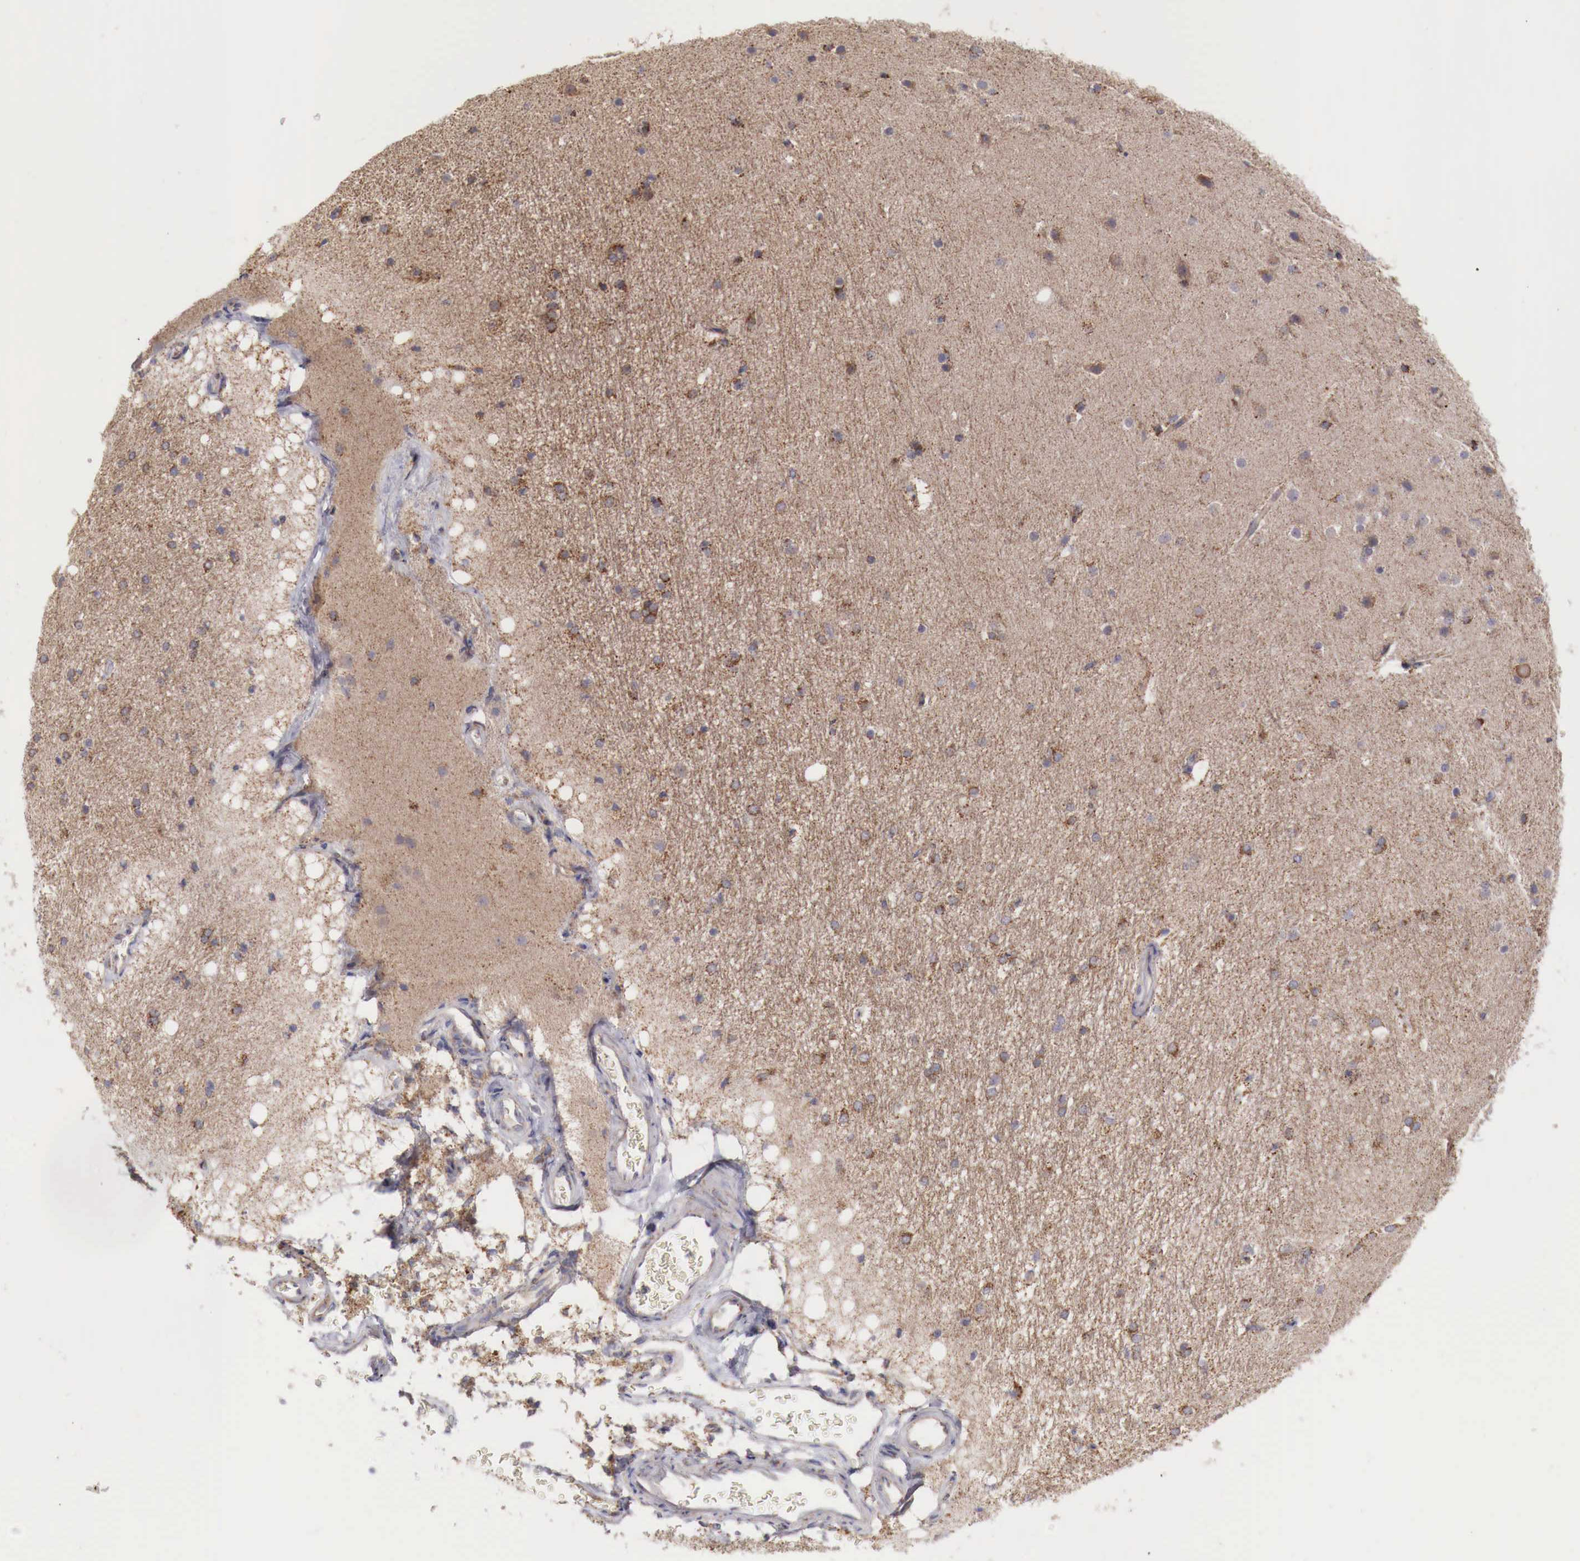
{"staining": {"intensity": "weak", "quantity": ">75%", "location": "cytoplasmic/membranous"}, "tissue": "cerebral cortex", "cell_type": "Endothelial cells", "image_type": "normal", "snomed": [{"axis": "morphology", "description": "Normal tissue, NOS"}, {"axis": "topography", "description": "Cerebral cortex"}, {"axis": "topography", "description": "Hippocampus"}], "caption": "Immunohistochemistry (IHC) histopathology image of benign human cerebral cortex stained for a protein (brown), which reveals low levels of weak cytoplasmic/membranous expression in about >75% of endothelial cells.", "gene": "XPNPEP3", "patient": {"sex": "female", "age": 19}}